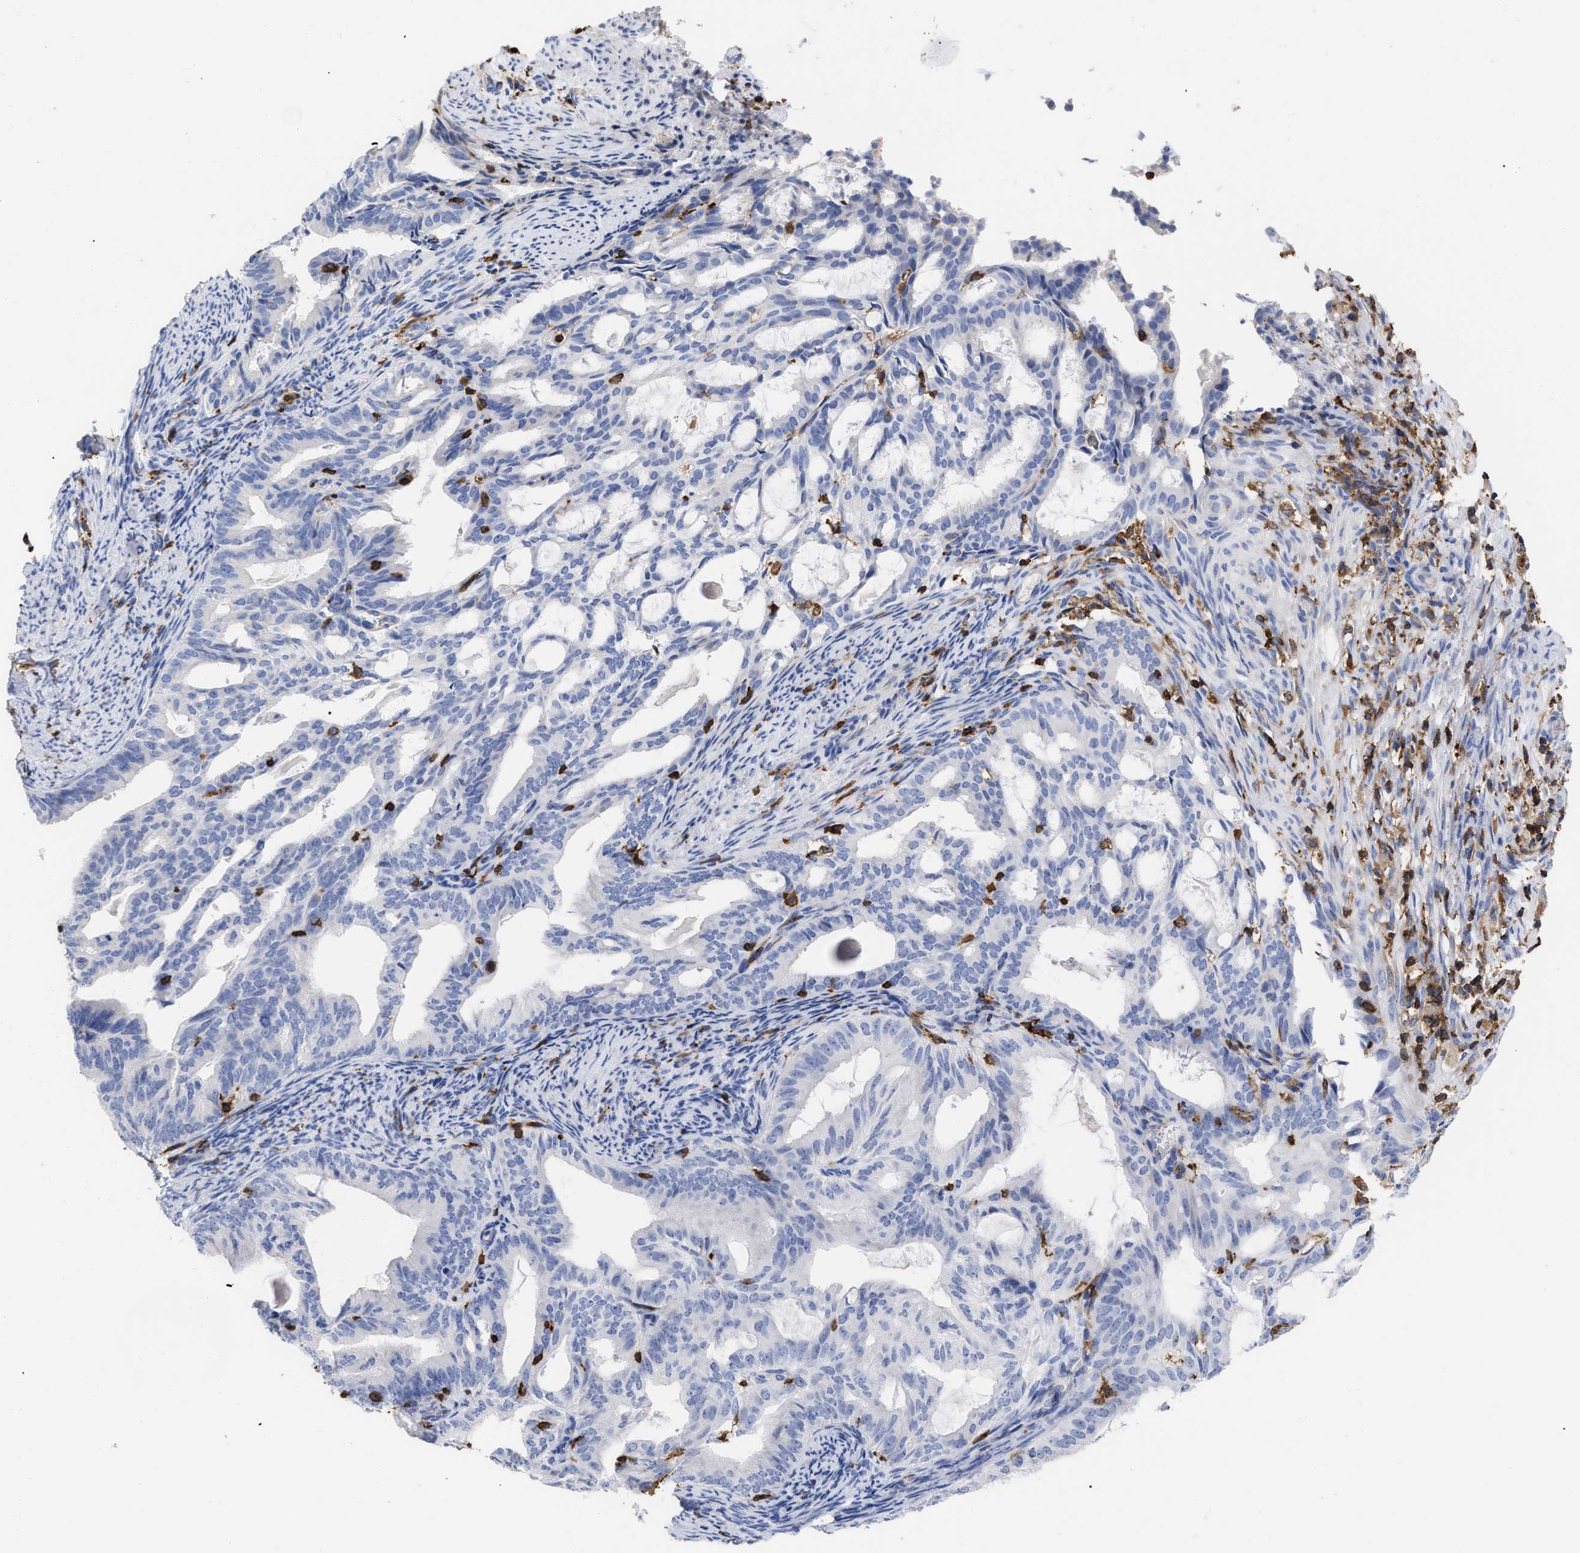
{"staining": {"intensity": "negative", "quantity": "none", "location": "none"}, "tissue": "endometrial cancer", "cell_type": "Tumor cells", "image_type": "cancer", "snomed": [{"axis": "morphology", "description": "Adenocarcinoma, NOS"}, {"axis": "topography", "description": "Endometrium"}], "caption": "Immunohistochemistry of human endometrial cancer (adenocarcinoma) reveals no expression in tumor cells.", "gene": "HCLS1", "patient": {"sex": "female", "age": 58}}